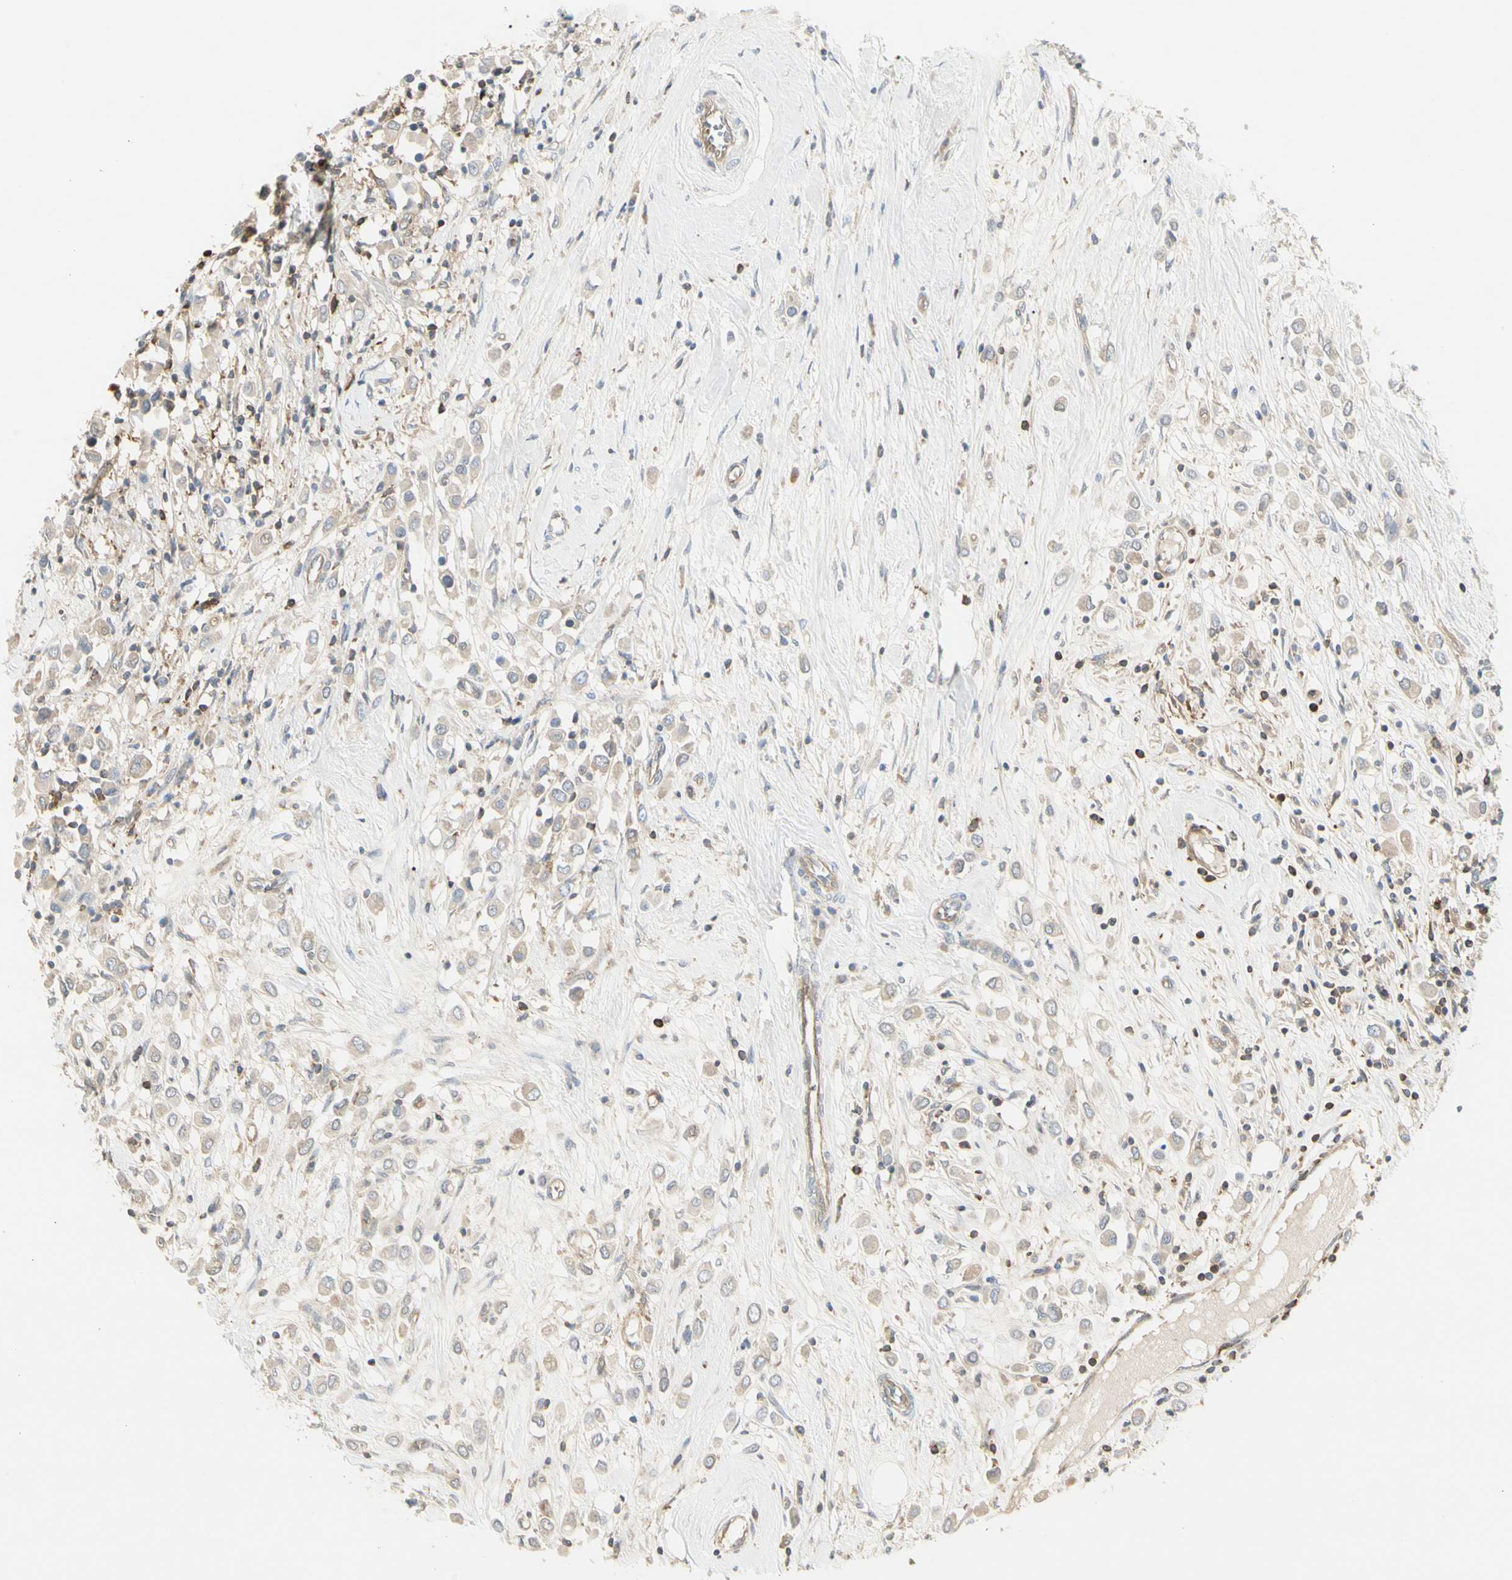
{"staining": {"intensity": "weak", "quantity": ">75%", "location": "cytoplasmic/membranous"}, "tissue": "breast cancer", "cell_type": "Tumor cells", "image_type": "cancer", "snomed": [{"axis": "morphology", "description": "Duct carcinoma"}, {"axis": "topography", "description": "Breast"}], "caption": "DAB immunohistochemical staining of invasive ductal carcinoma (breast) displays weak cytoplasmic/membranous protein positivity in about >75% of tumor cells. (IHC, brightfield microscopy, high magnification).", "gene": "NFKB2", "patient": {"sex": "female", "age": 61}}